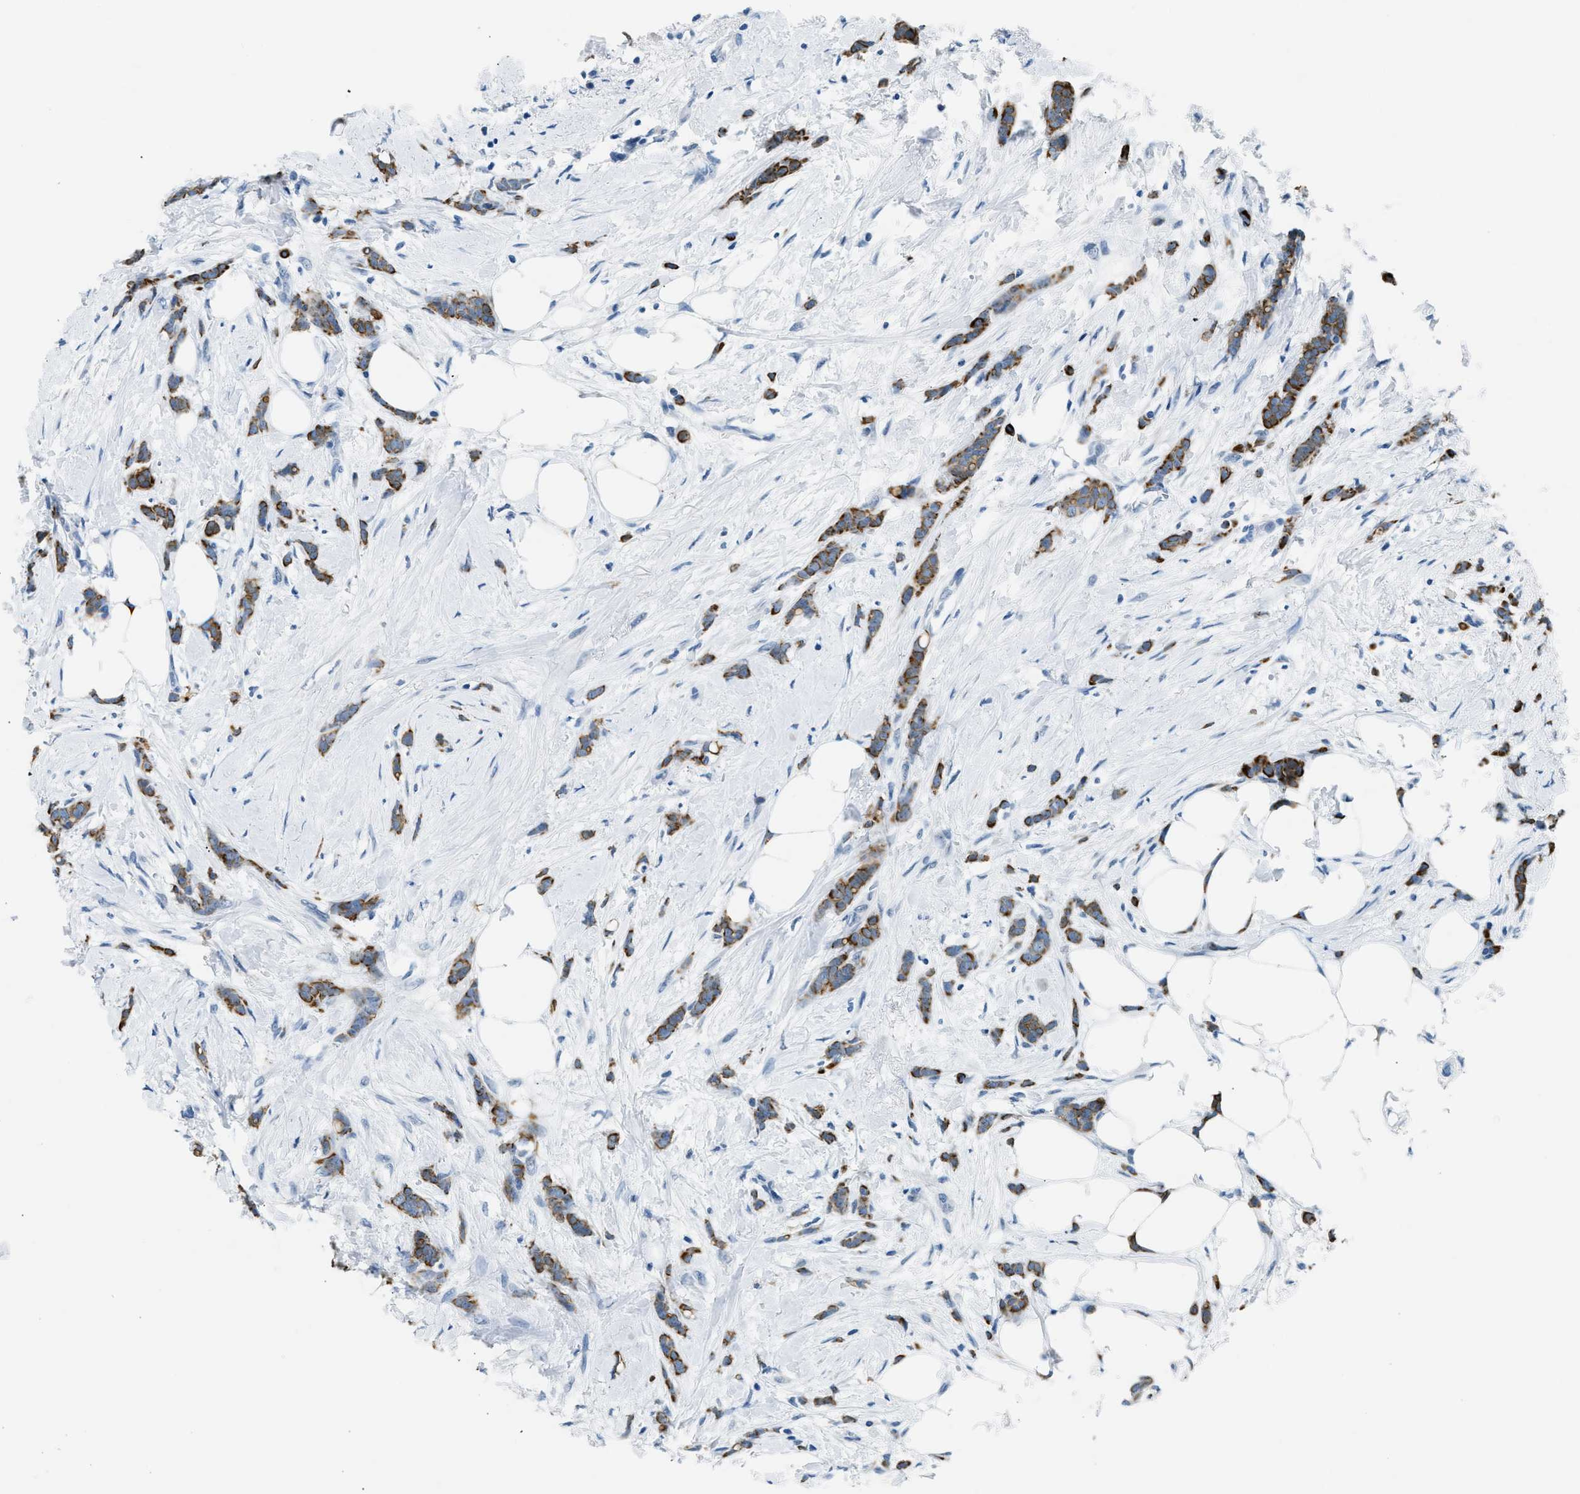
{"staining": {"intensity": "strong", "quantity": "25%-75%", "location": "cytoplasmic/membranous"}, "tissue": "breast cancer", "cell_type": "Tumor cells", "image_type": "cancer", "snomed": [{"axis": "morphology", "description": "Lobular carcinoma, in situ"}, {"axis": "morphology", "description": "Lobular carcinoma"}, {"axis": "topography", "description": "Breast"}], "caption": "A histopathology image of breast cancer (lobular carcinoma) stained for a protein demonstrates strong cytoplasmic/membranous brown staining in tumor cells.", "gene": "CFAP20", "patient": {"sex": "female", "age": 41}}